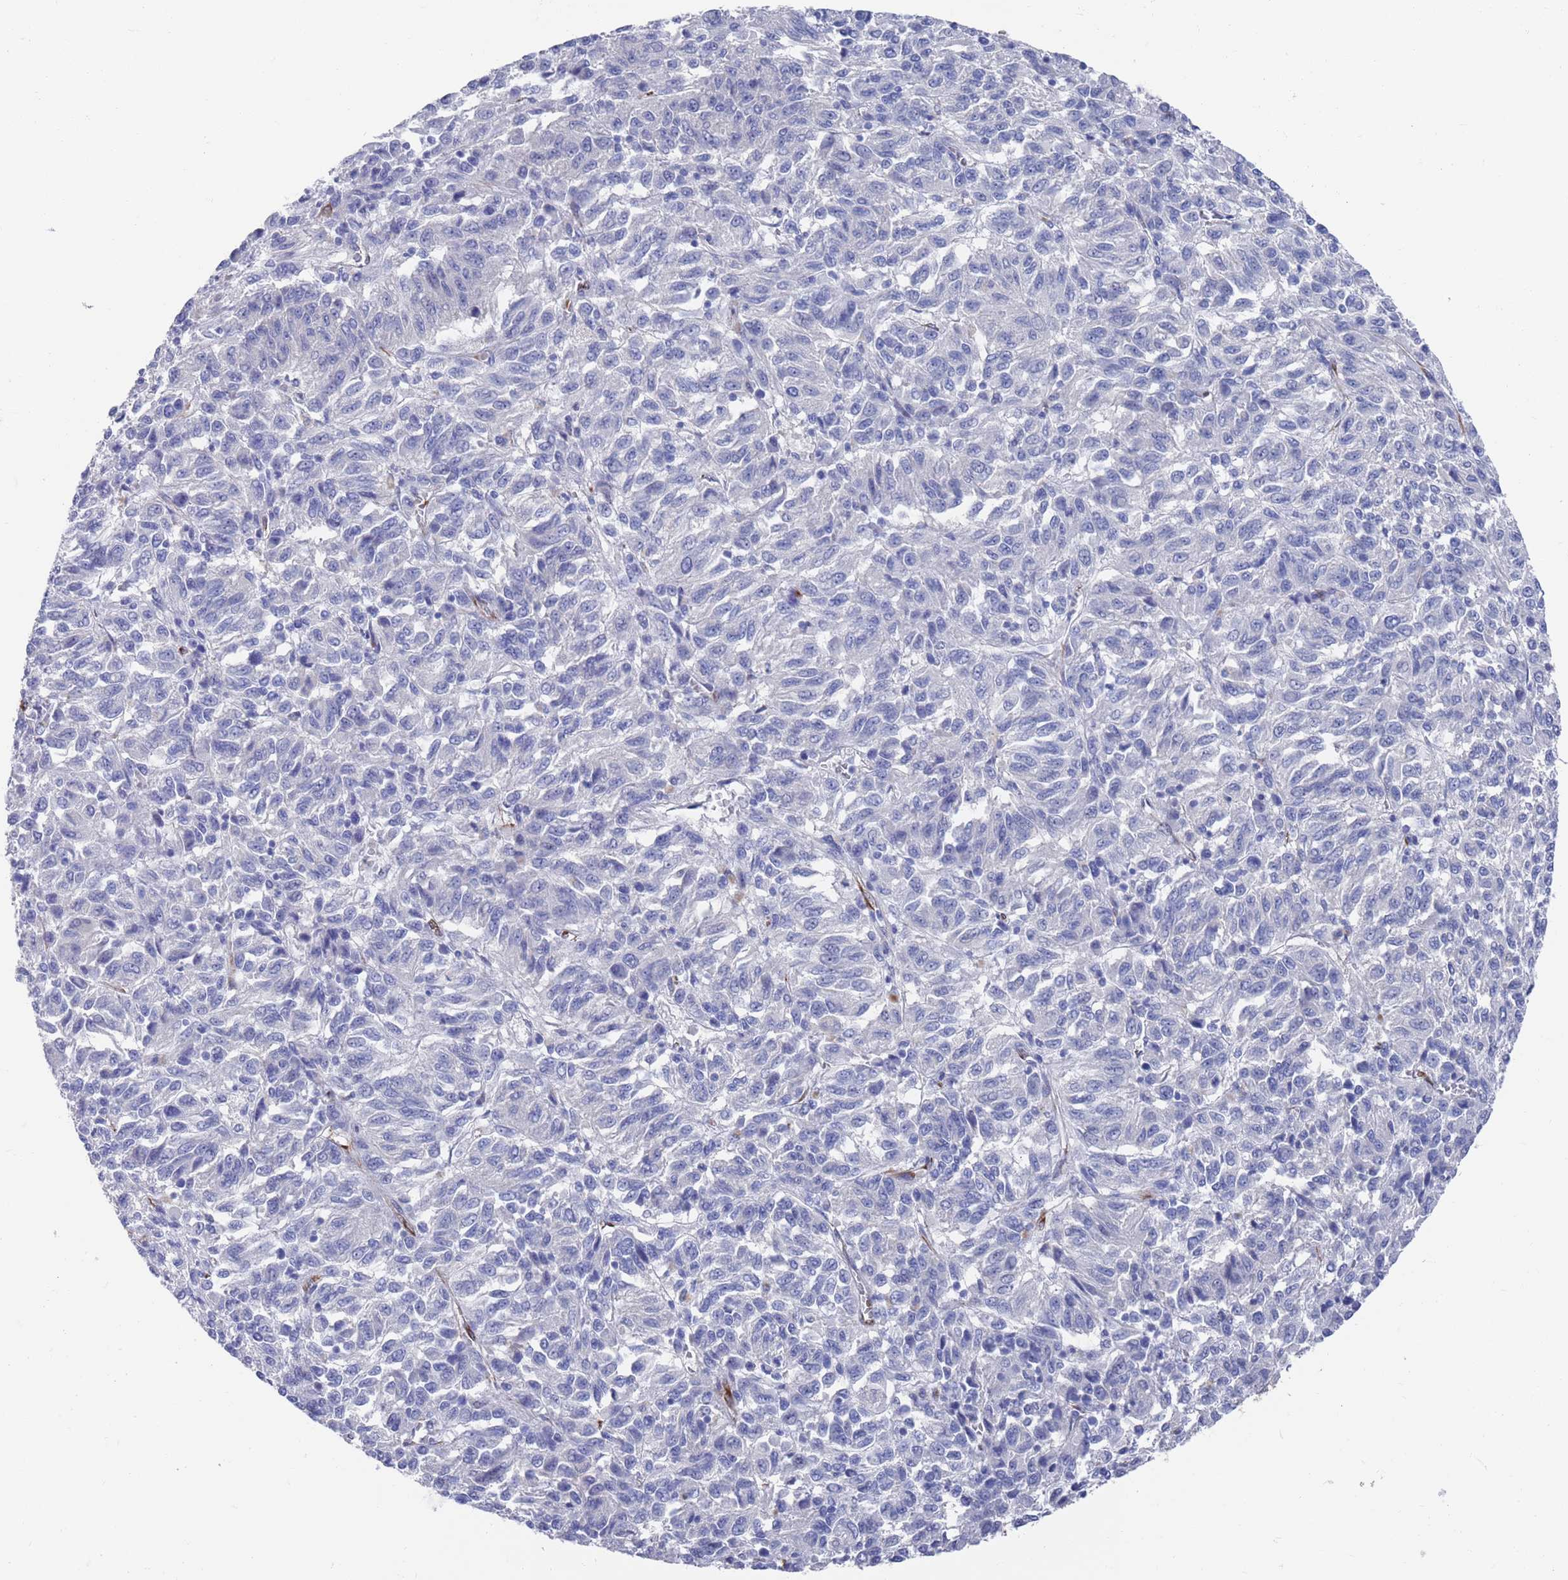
{"staining": {"intensity": "negative", "quantity": "none", "location": "none"}, "tissue": "melanoma", "cell_type": "Tumor cells", "image_type": "cancer", "snomed": [{"axis": "morphology", "description": "Malignant melanoma, Metastatic site"}, {"axis": "topography", "description": "Lung"}], "caption": "Immunohistochemical staining of human malignant melanoma (metastatic site) shows no significant positivity in tumor cells.", "gene": "MTMR2", "patient": {"sex": "male", "age": 64}}